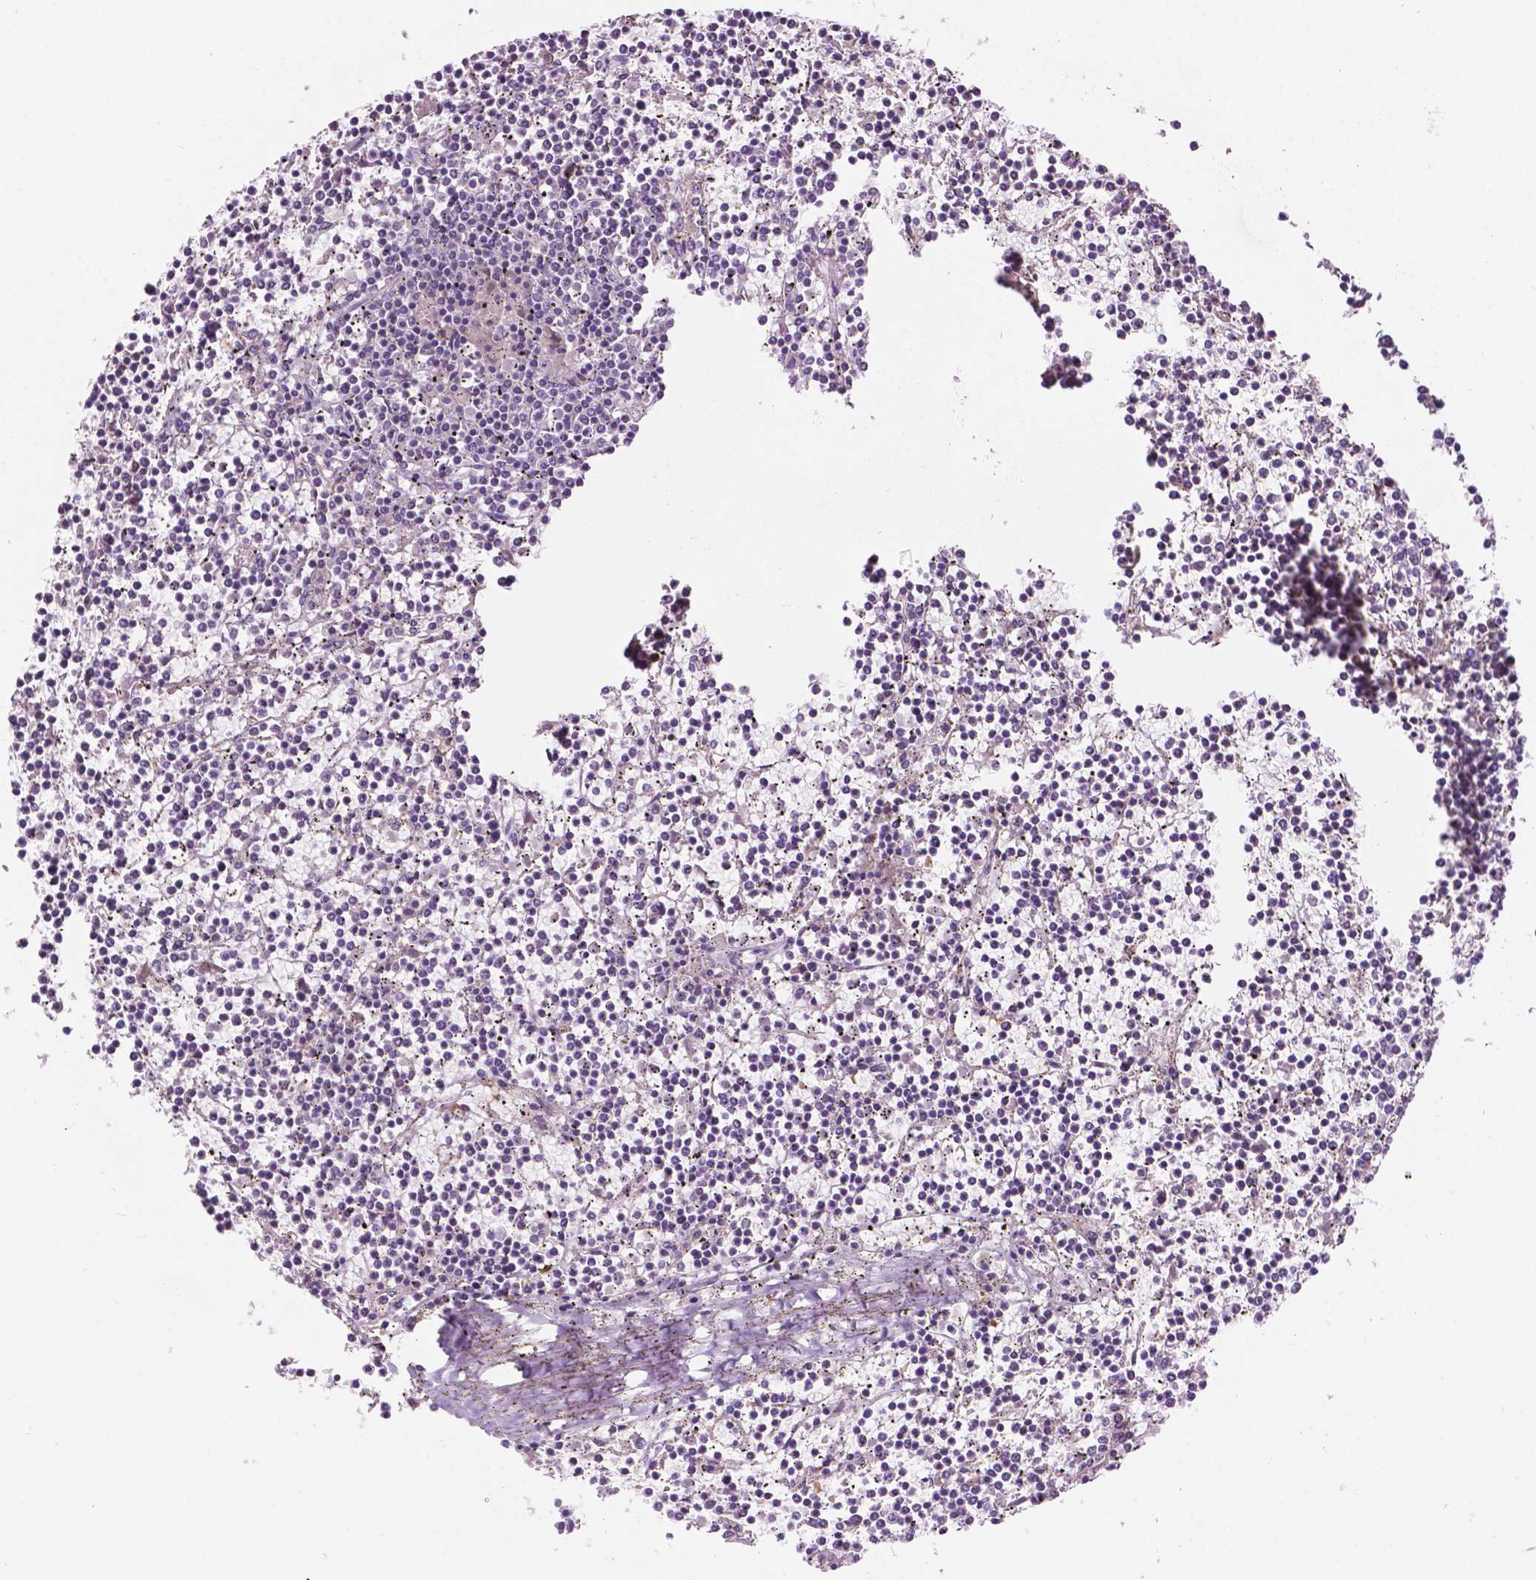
{"staining": {"intensity": "negative", "quantity": "none", "location": "none"}, "tissue": "lymphoma", "cell_type": "Tumor cells", "image_type": "cancer", "snomed": [{"axis": "morphology", "description": "Malignant lymphoma, non-Hodgkin's type, Low grade"}, {"axis": "topography", "description": "Spleen"}], "caption": "An IHC photomicrograph of lymphoma is shown. There is no staining in tumor cells of lymphoma.", "gene": "TM6SF2", "patient": {"sex": "female", "age": 19}}